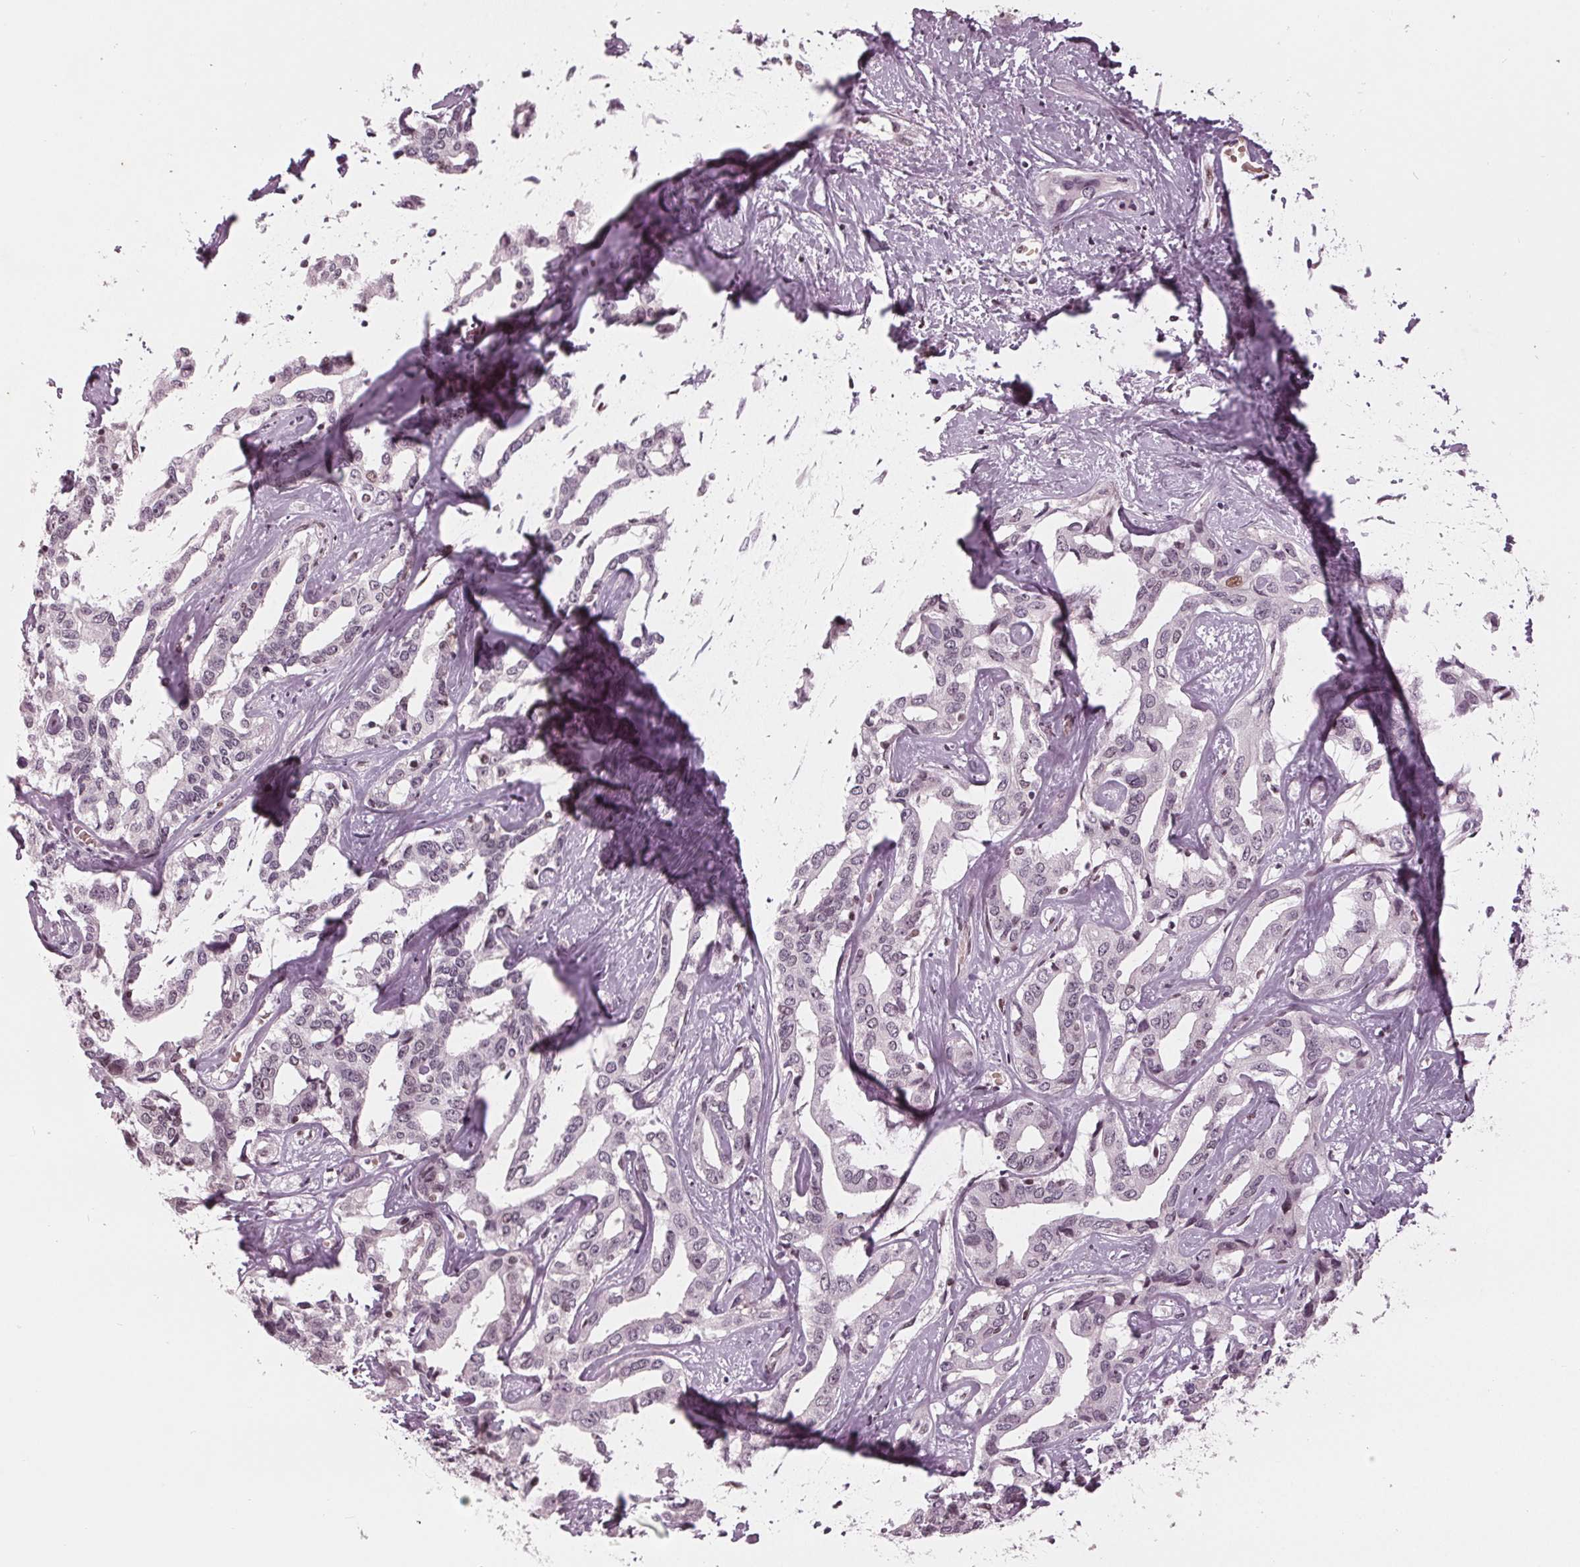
{"staining": {"intensity": "weak", "quantity": "<25%", "location": "nuclear"}, "tissue": "liver cancer", "cell_type": "Tumor cells", "image_type": "cancer", "snomed": [{"axis": "morphology", "description": "Cholangiocarcinoma"}, {"axis": "topography", "description": "Liver"}], "caption": "There is no significant positivity in tumor cells of liver cancer (cholangiocarcinoma).", "gene": "DNMT3L", "patient": {"sex": "male", "age": 59}}